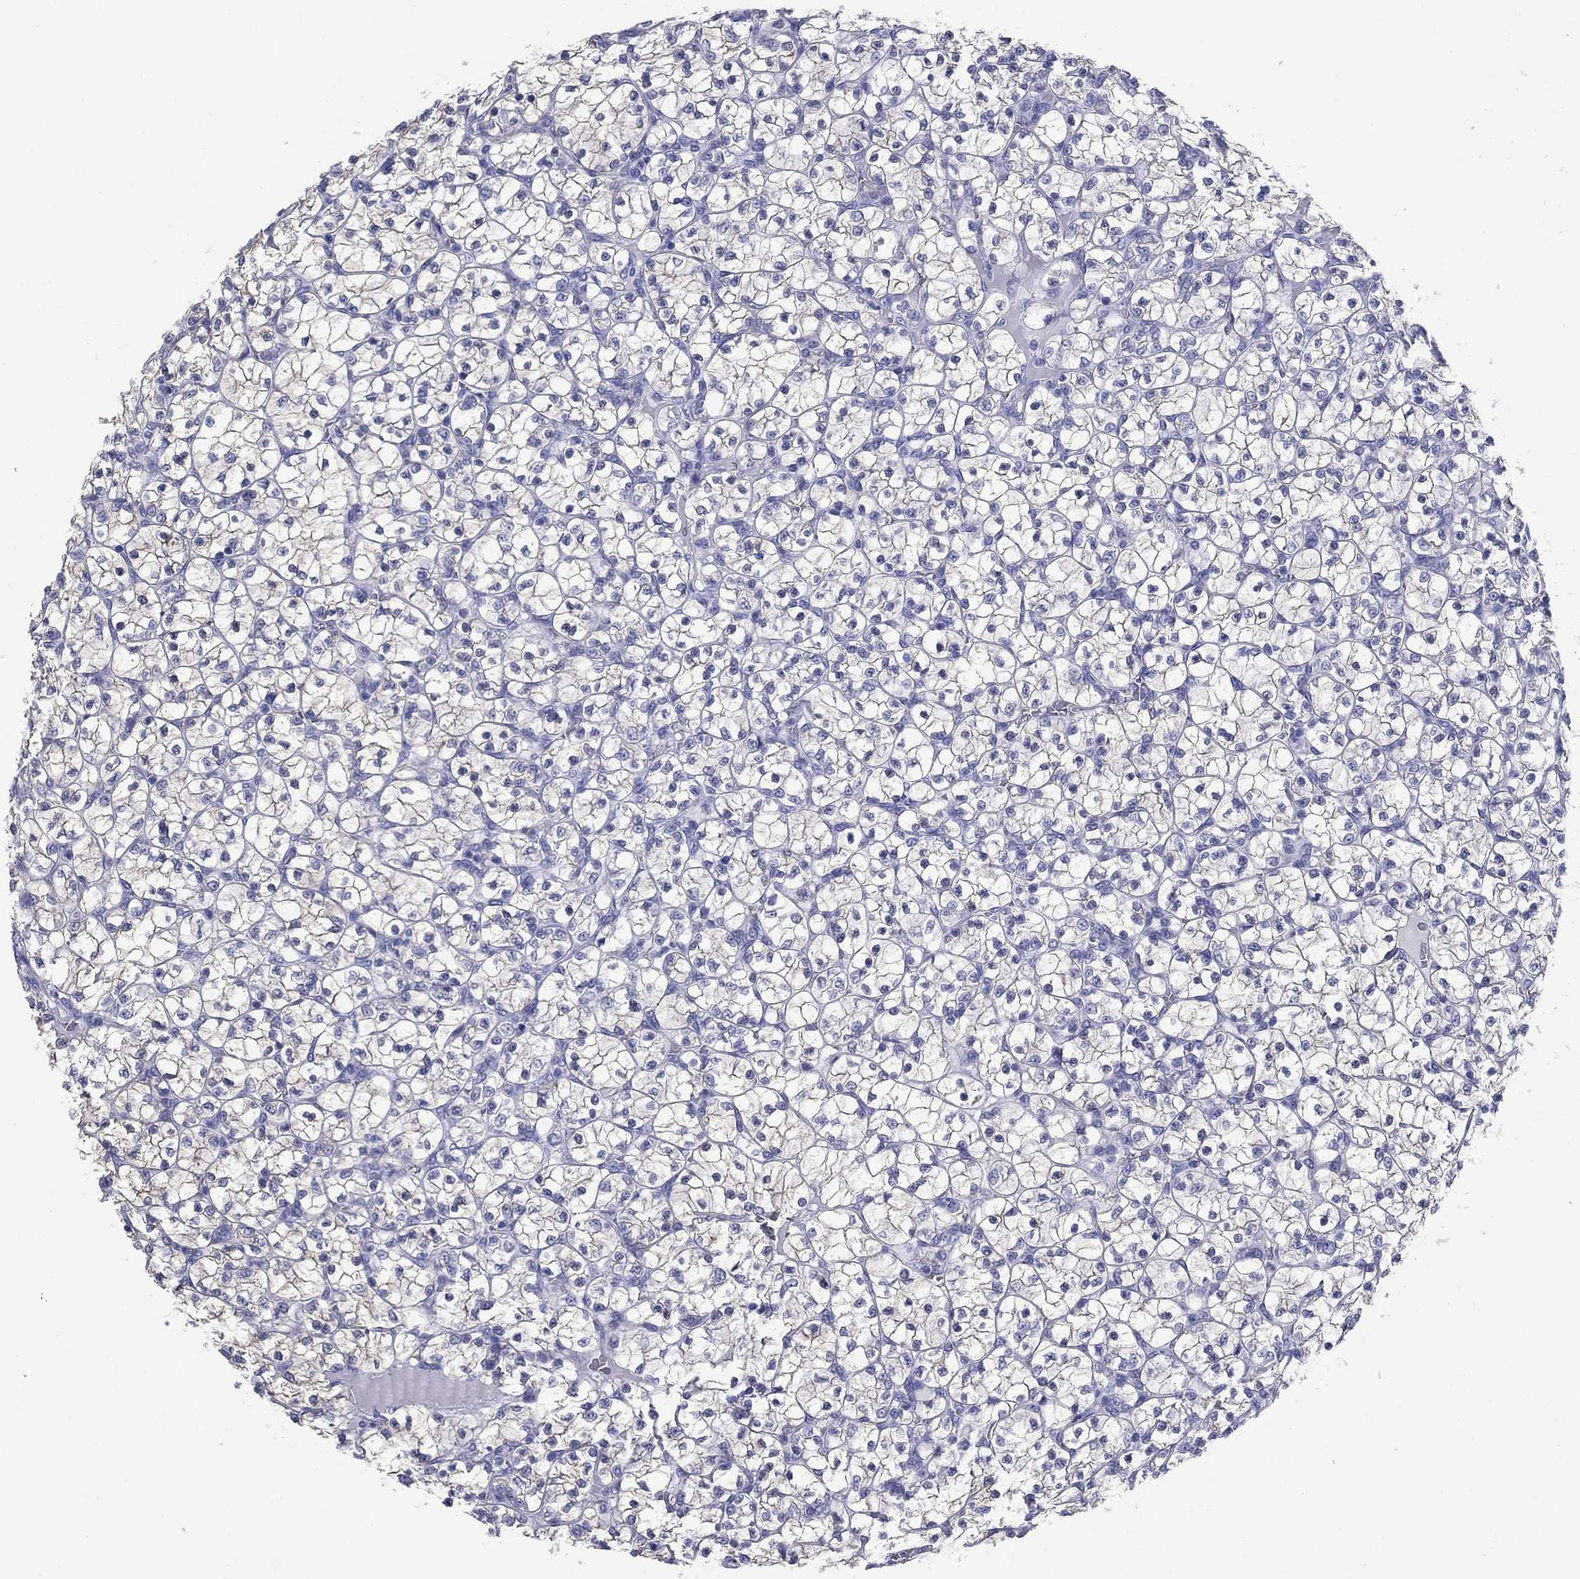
{"staining": {"intensity": "negative", "quantity": "none", "location": "none"}, "tissue": "renal cancer", "cell_type": "Tumor cells", "image_type": "cancer", "snomed": [{"axis": "morphology", "description": "Adenocarcinoma, NOS"}, {"axis": "topography", "description": "Kidney"}], "caption": "This is a micrograph of immunohistochemistry (IHC) staining of adenocarcinoma (renal), which shows no staining in tumor cells.", "gene": "NPPA", "patient": {"sex": "female", "age": 89}}